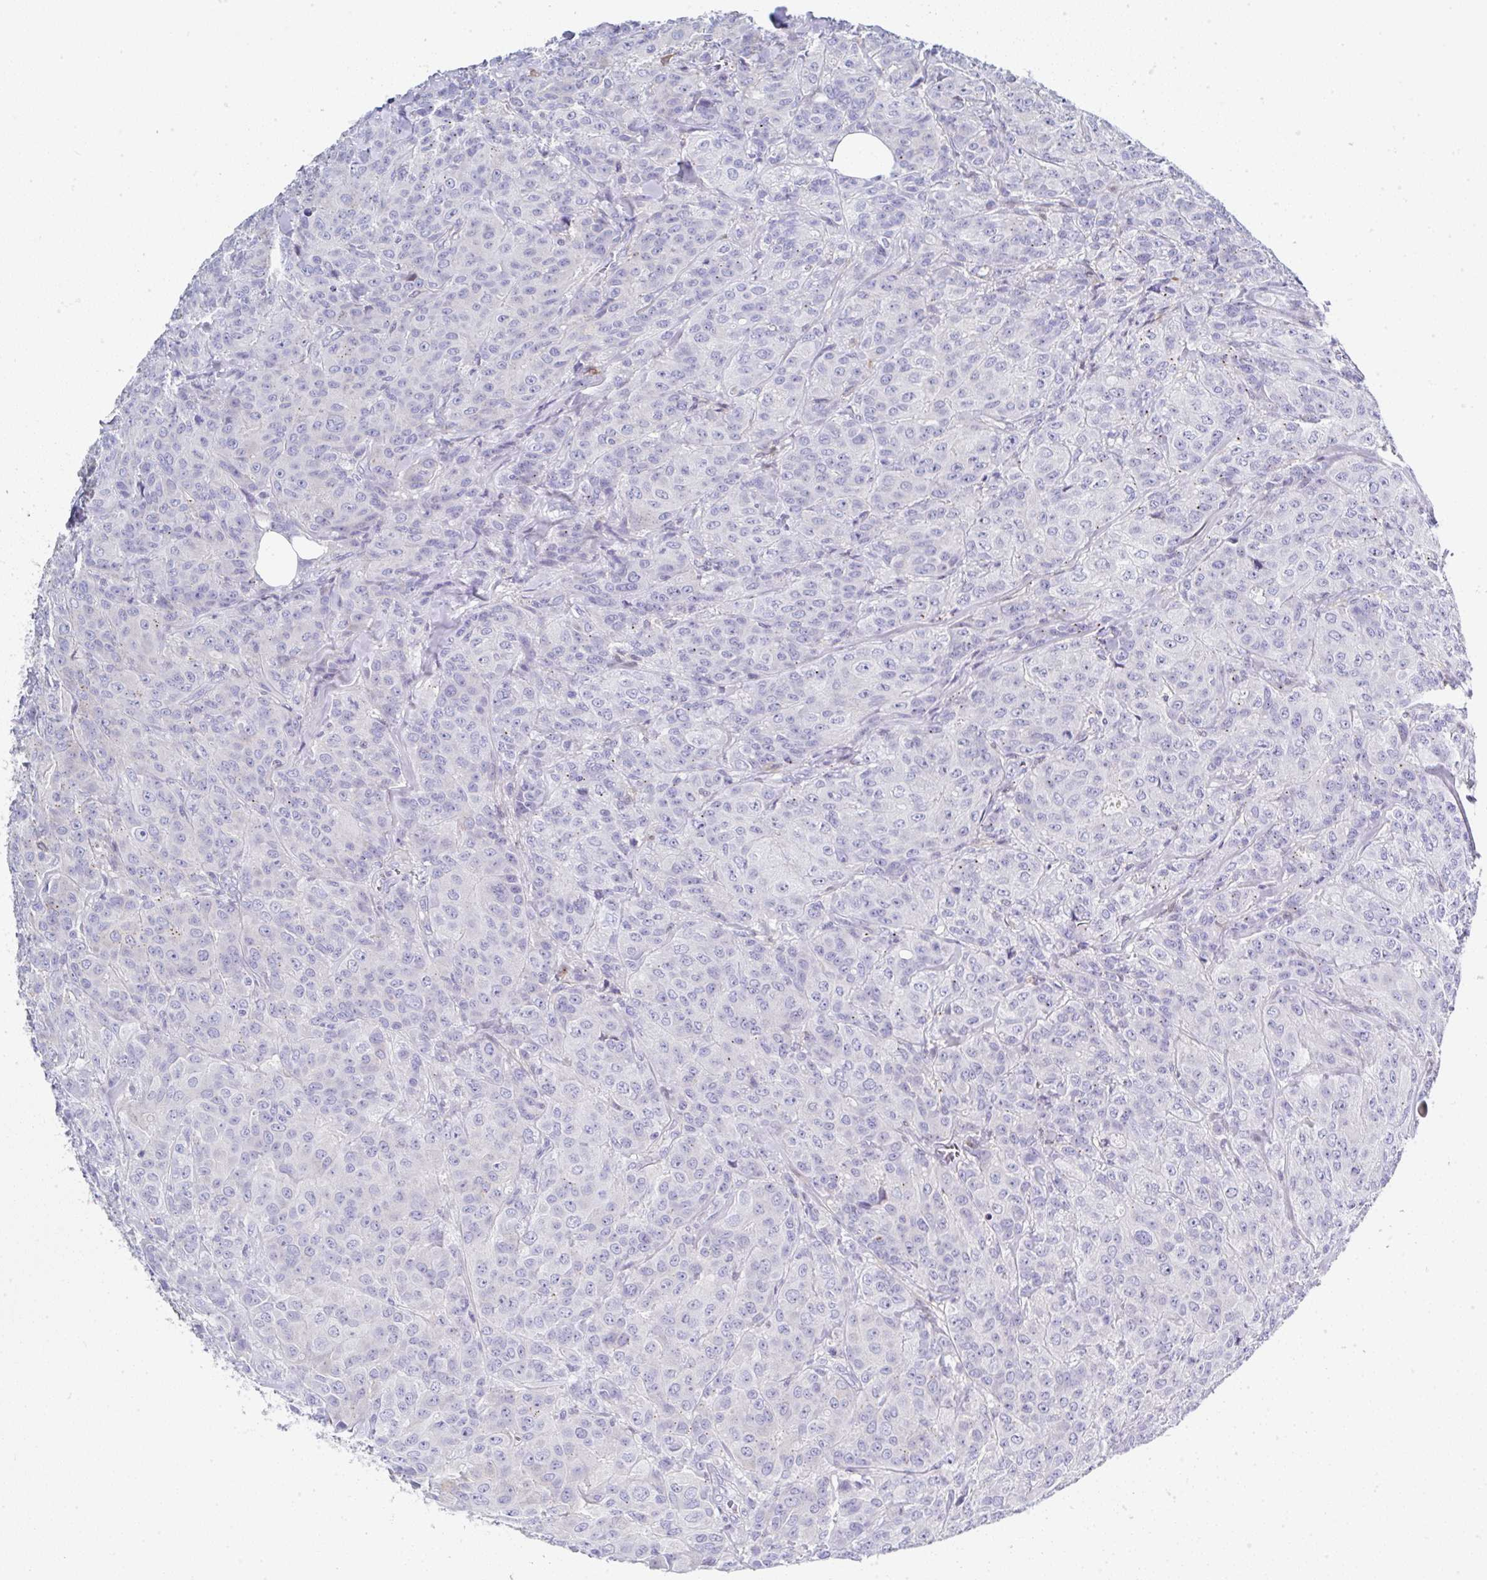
{"staining": {"intensity": "negative", "quantity": "none", "location": "none"}, "tissue": "breast cancer", "cell_type": "Tumor cells", "image_type": "cancer", "snomed": [{"axis": "morphology", "description": "Normal tissue, NOS"}, {"axis": "morphology", "description": "Duct carcinoma"}, {"axis": "topography", "description": "Breast"}], "caption": "Protein analysis of breast intraductal carcinoma reveals no significant positivity in tumor cells. The staining is performed using DAB (3,3'-diaminobenzidine) brown chromogen with nuclei counter-stained in using hematoxylin.", "gene": "PPFIA4", "patient": {"sex": "female", "age": 43}}